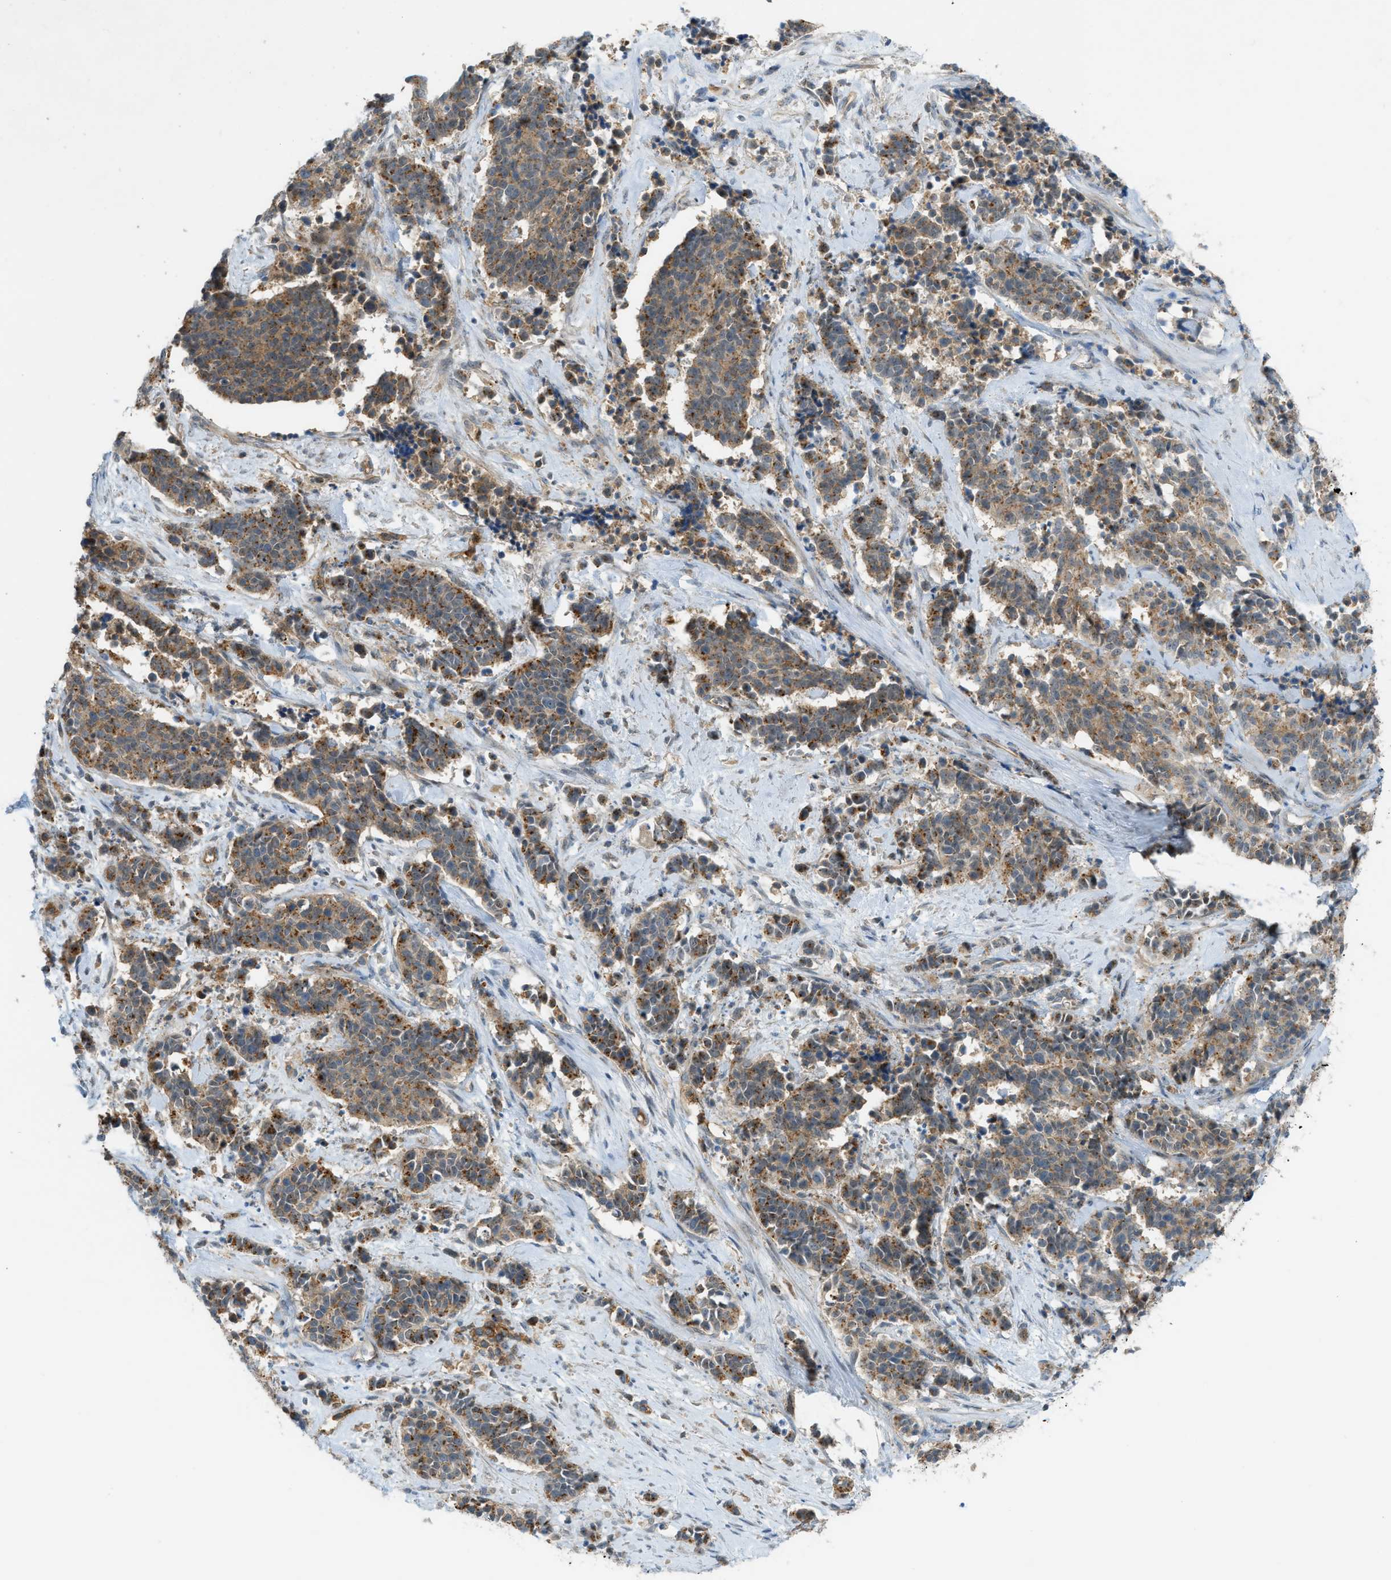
{"staining": {"intensity": "moderate", "quantity": ">75%", "location": "cytoplasmic/membranous"}, "tissue": "cervical cancer", "cell_type": "Tumor cells", "image_type": "cancer", "snomed": [{"axis": "morphology", "description": "Squamous cell carcinoma, NOS"}, {"axis": "topography", "description": "Cervix"}], "caption": "High-magnification brightfield microscopy of cervical cancer stained with DAB (3,3'-diaminobenzidine) (brown) and counterstained with hematoxylin (blue). tumor cells exhibit moderate cytoplasmic/membranous staining is present in about>75% of cells.", "gene": "GRK6", "patient": {"sex": "female", "age": 35}}